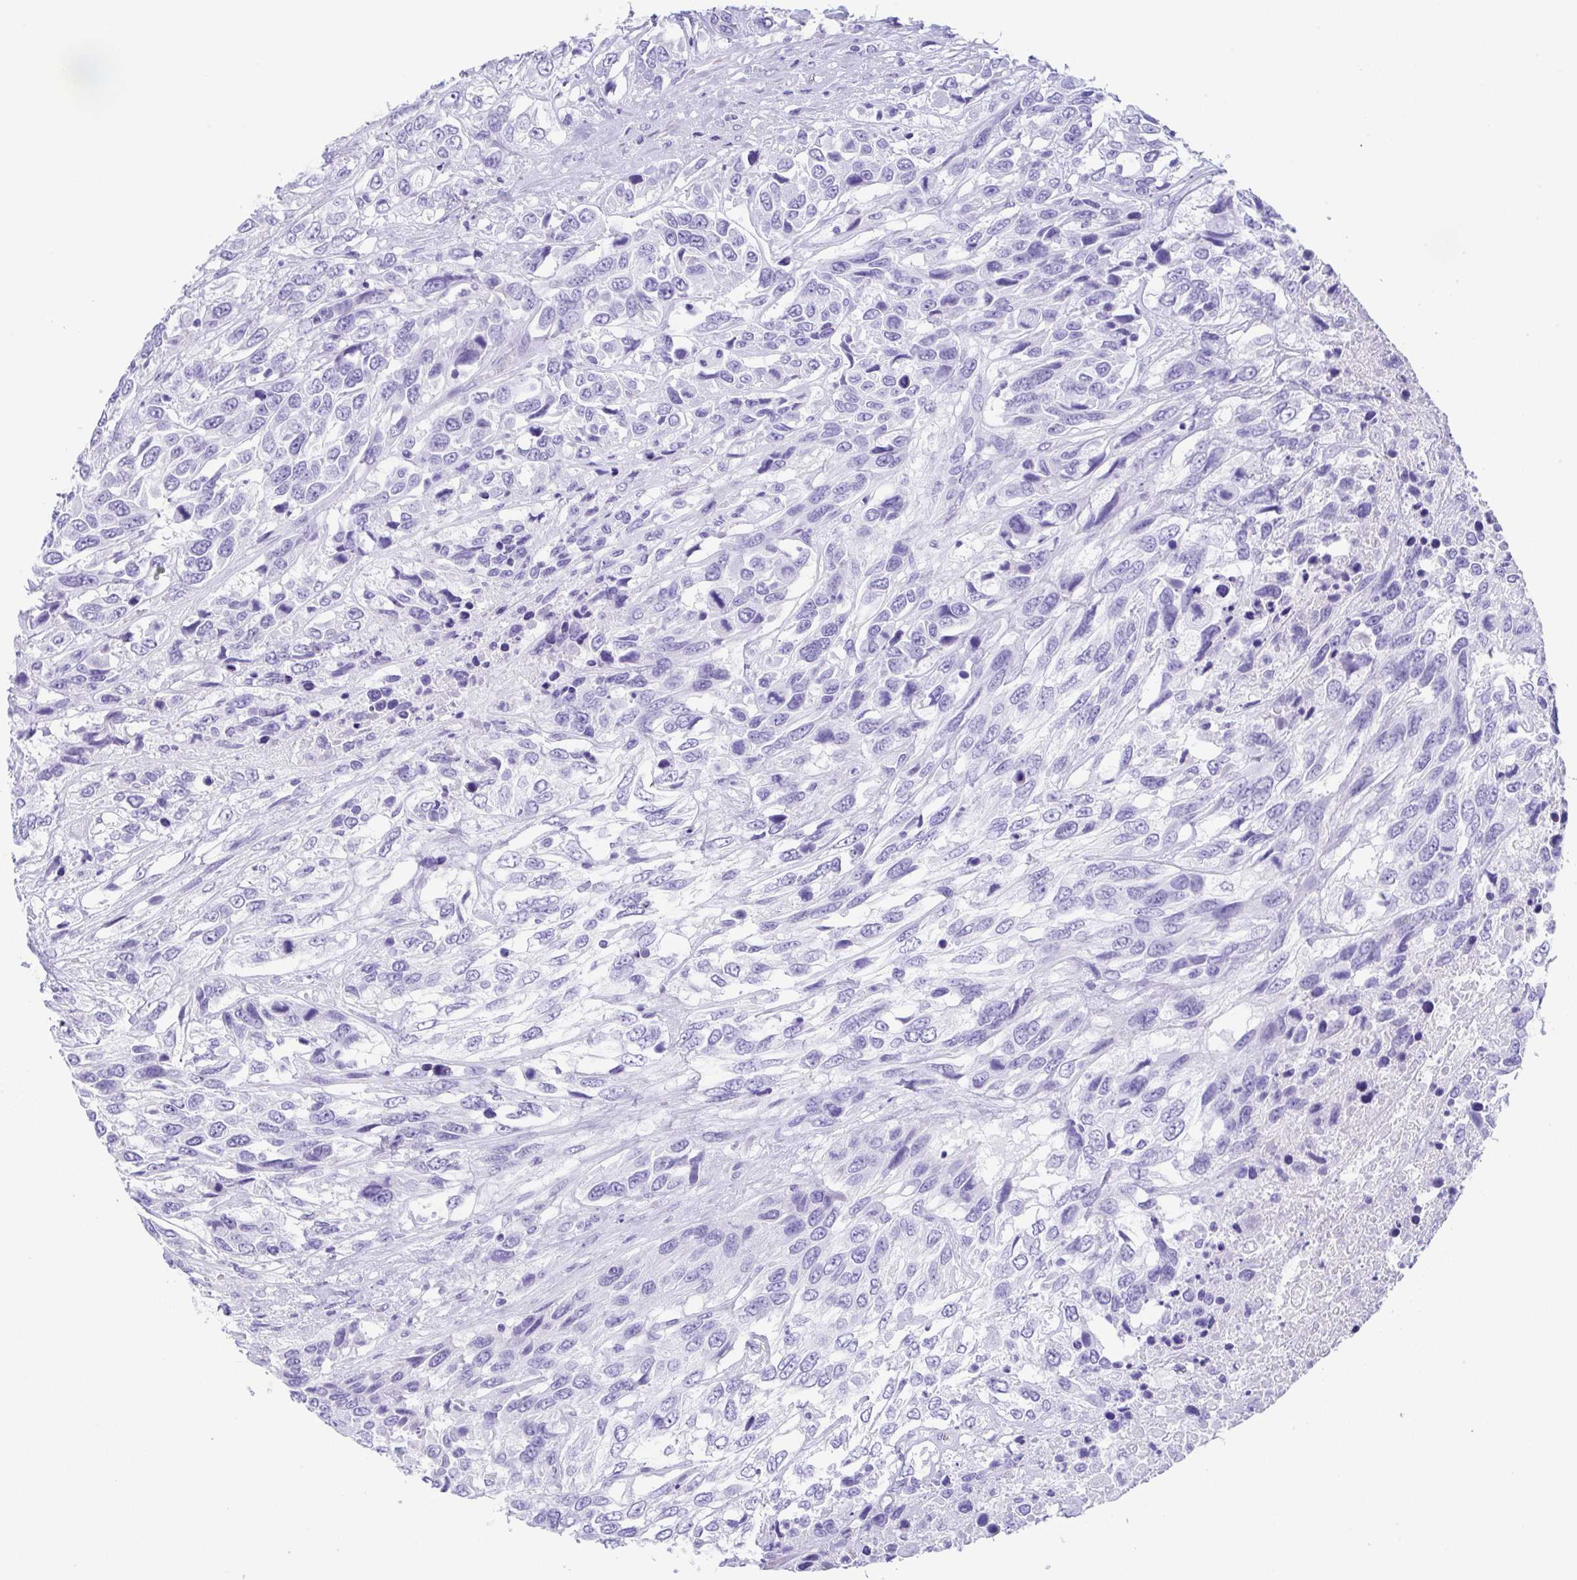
{"staining": {"intensity": "negative", "quantity": "none", "location": "none"}, "tissue": "urothelial cancer", "cell_type": "Tumor cells", "image_type": "cancer", "snomed": [{"axis": "morphology", "description": "Urothelial carcinoma, High grade"}, {"axis": "topography", "description": "Urinary bladder"}], "caption": "The immunohistochemistry (IHC) photomicrograph has no significant positivity in tumor cells of urothelial carcinoma (high-grade) tissue.", "gene": "CPA1", "patient": {"sex": "female", "age": 70}}